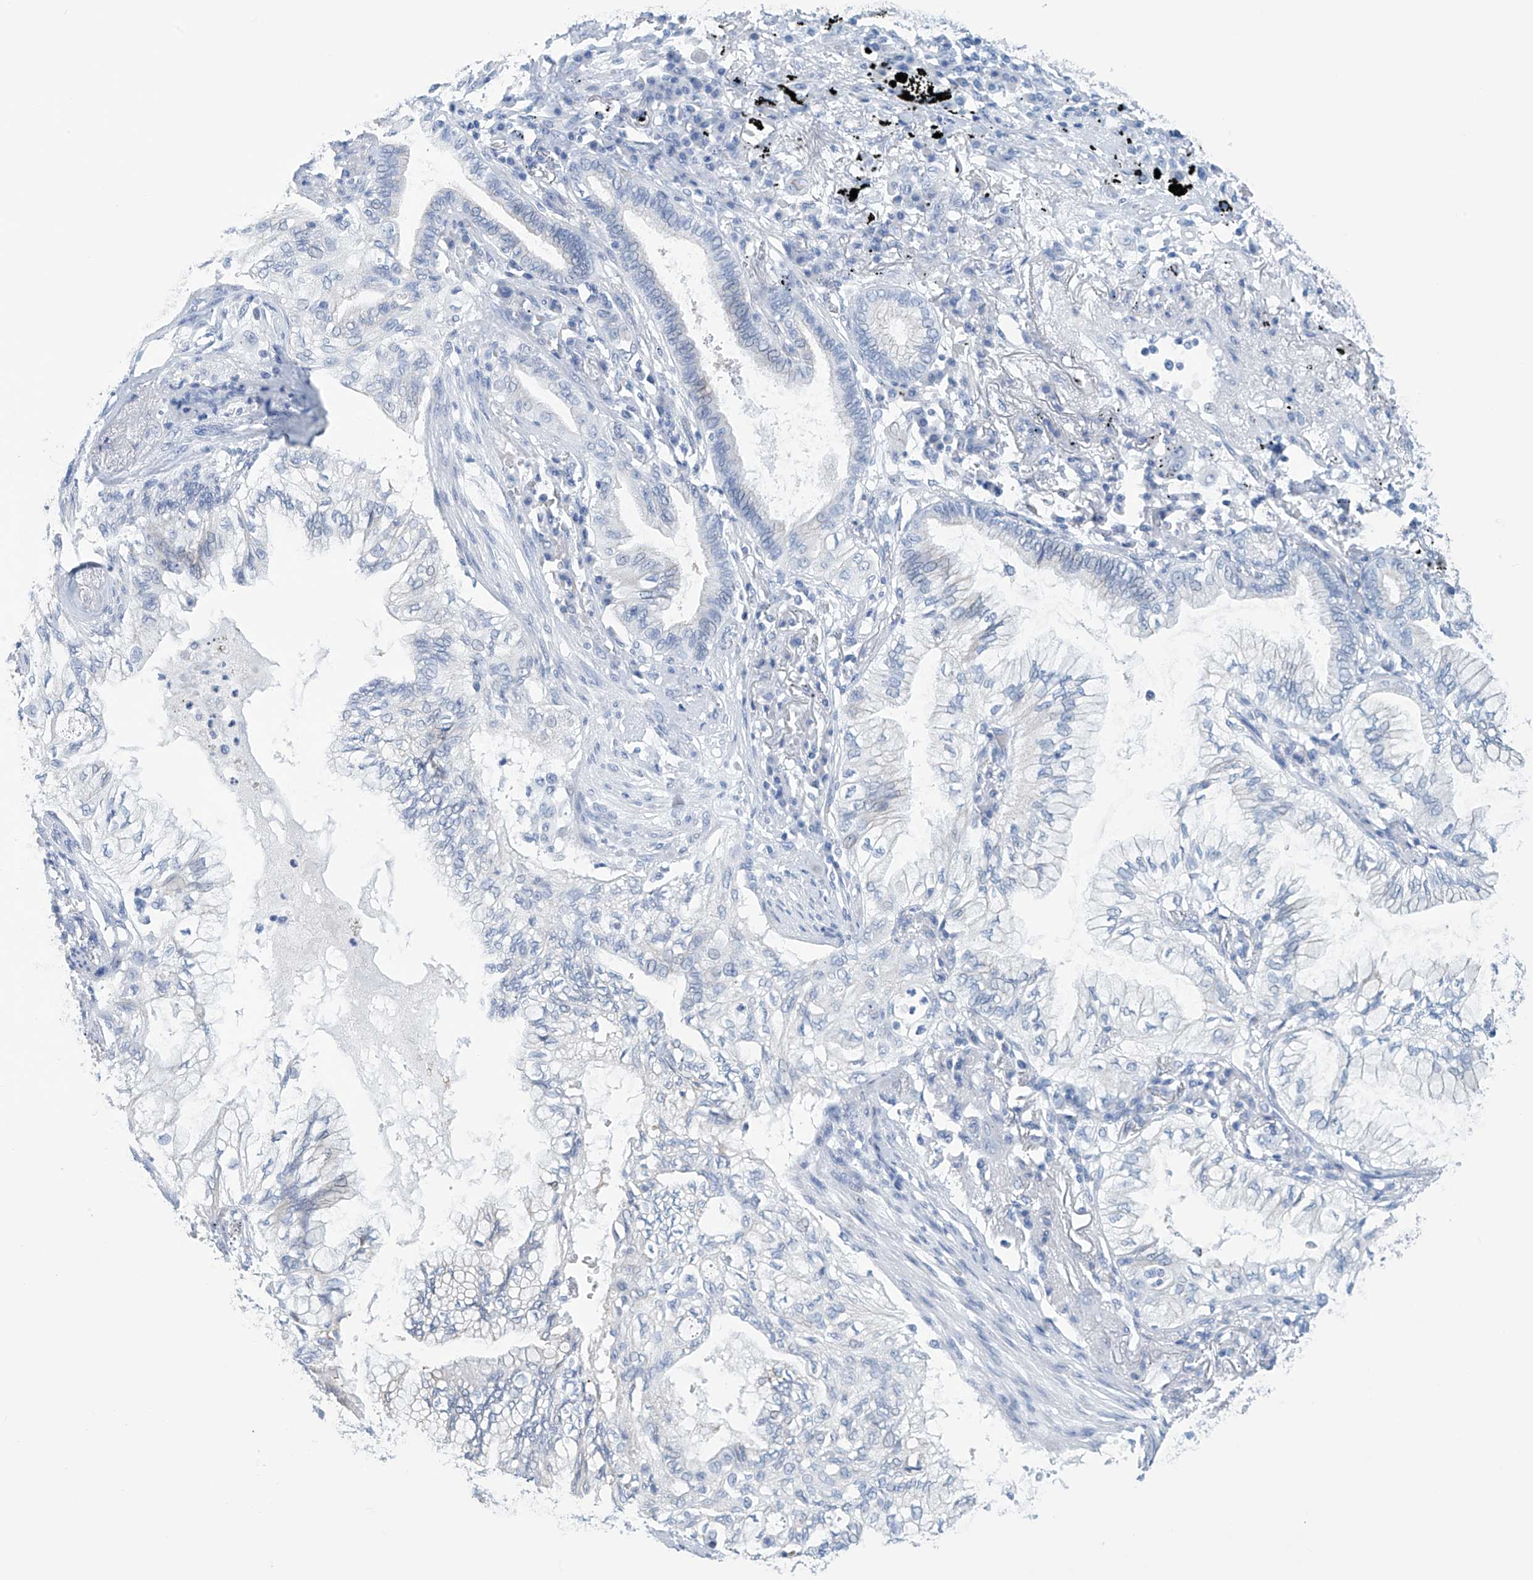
{"staining": {"intensity": "negative", "quantity": "none", "location": "none"}, "tissue": "lung cancer", "cell_type": "Tumor cells", "image_type": "cancer", "snomed": [{"axis": "morphology", "description": "Normal tissue, NOS"}, {"axis": "morphology", "description": "Adenocarcinoma, NOS"}, {"axis": "topography", "description": "Bronchus"}, {"axis": "topography", "description": "Lung"}], "caption": "Tumor cells are negative for protein expression in human lung cancer (adenocarcinoma).", "gene": "DSP", "patient": {"sex": "female", "age": 70}}